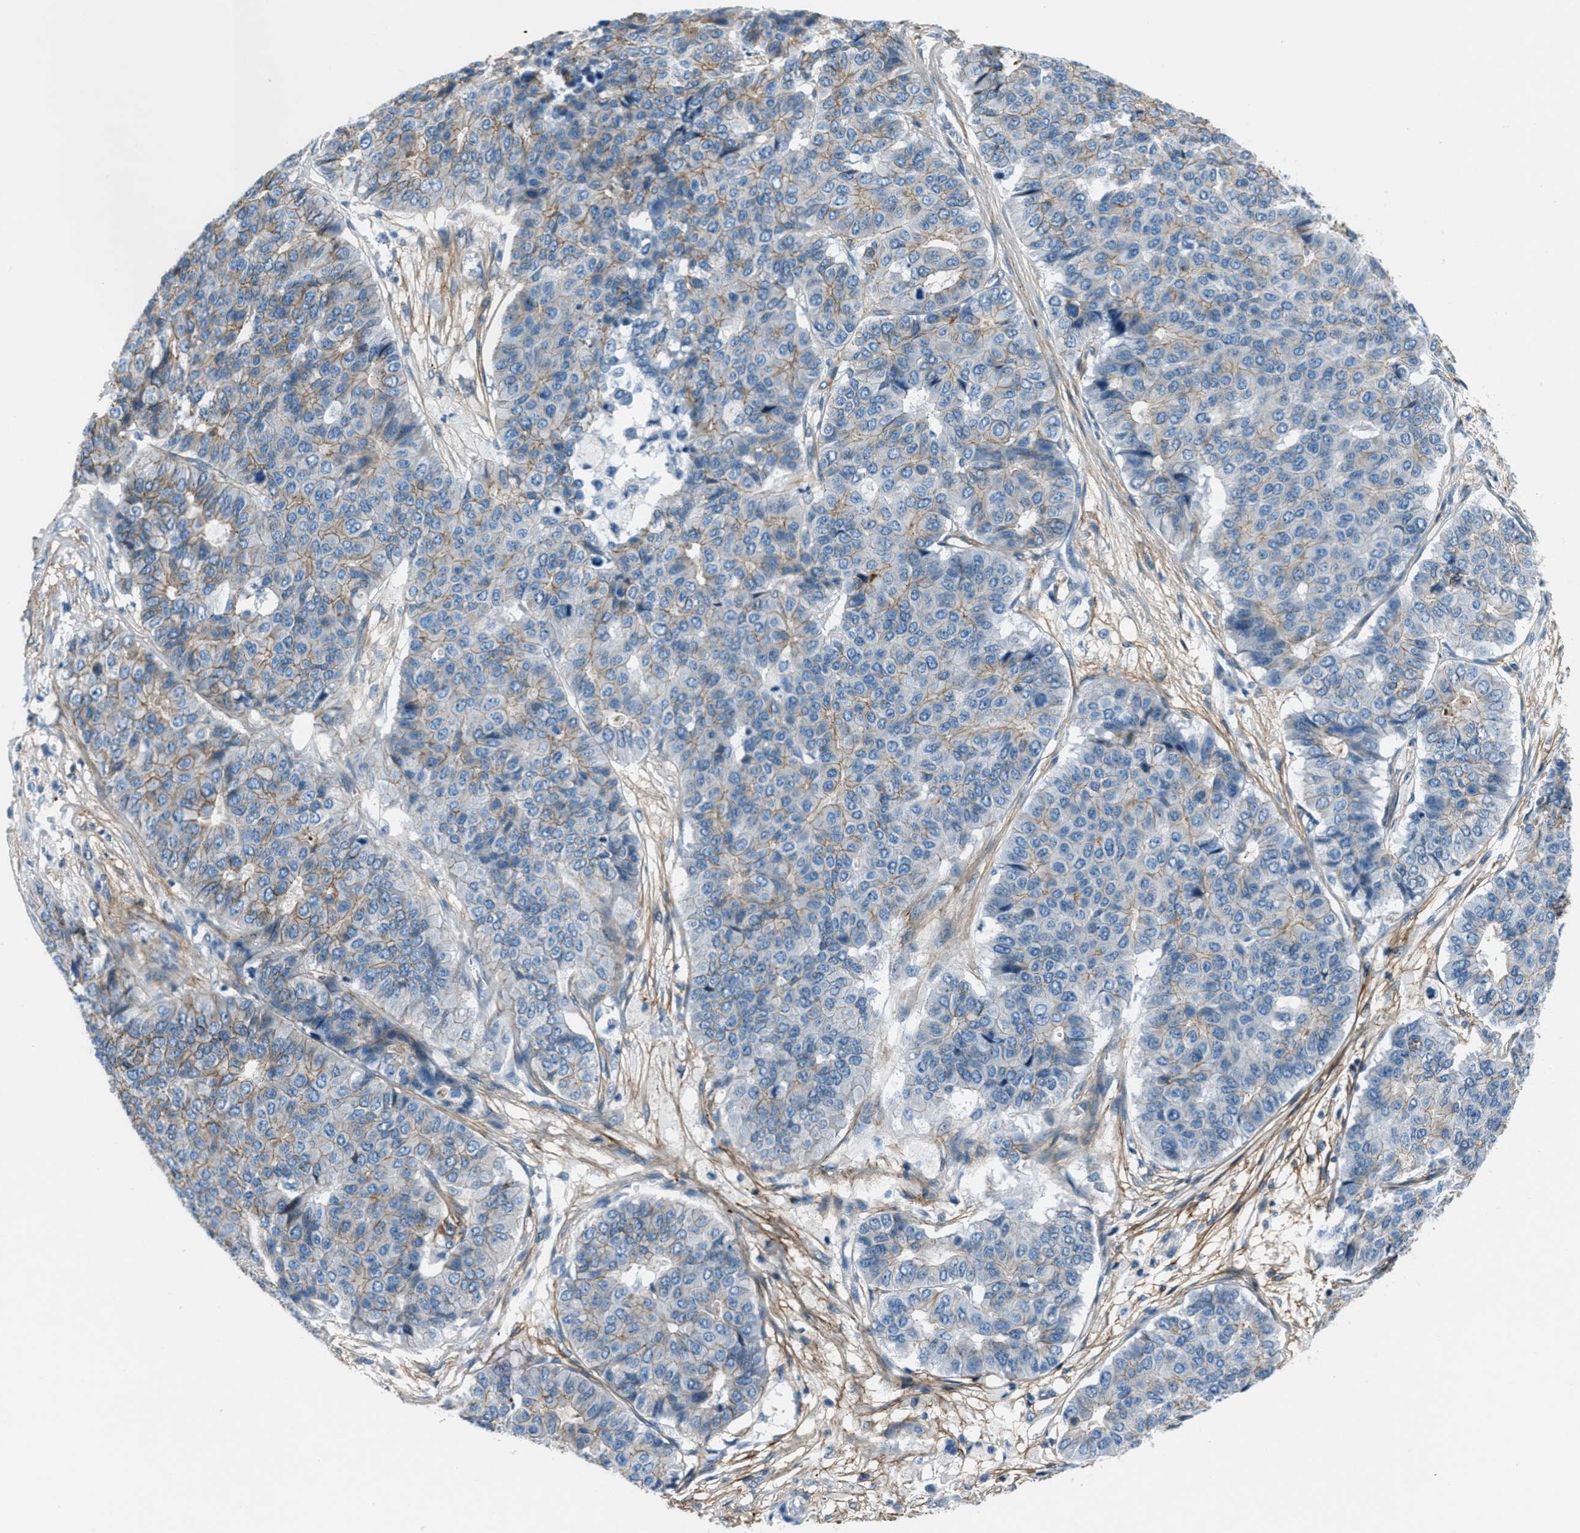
{"staining": {"intensity": "weak", "quantity": "<25%", "location": "cytoplasmic/membranous"}, "tissue": "pancreatic cancer", "cell_type": "Tumor cells", "image_type": "cancer", "snomed": [{"axis": "morphology", "description": "Adenocarcinoma, NOS"}, {"axis": "topography", "description": "Pancreas"}], "caption": "Tumor cells show no significant expression in adenocarcinoma (pancreatic). The staining is performed using DAB (3,3'-diaminobenzidine) brown chromogen with nuclei counter-stained in using hematoxylin.", "gene": "FBN1", "patient": {"sex": "male", "age": 50}}